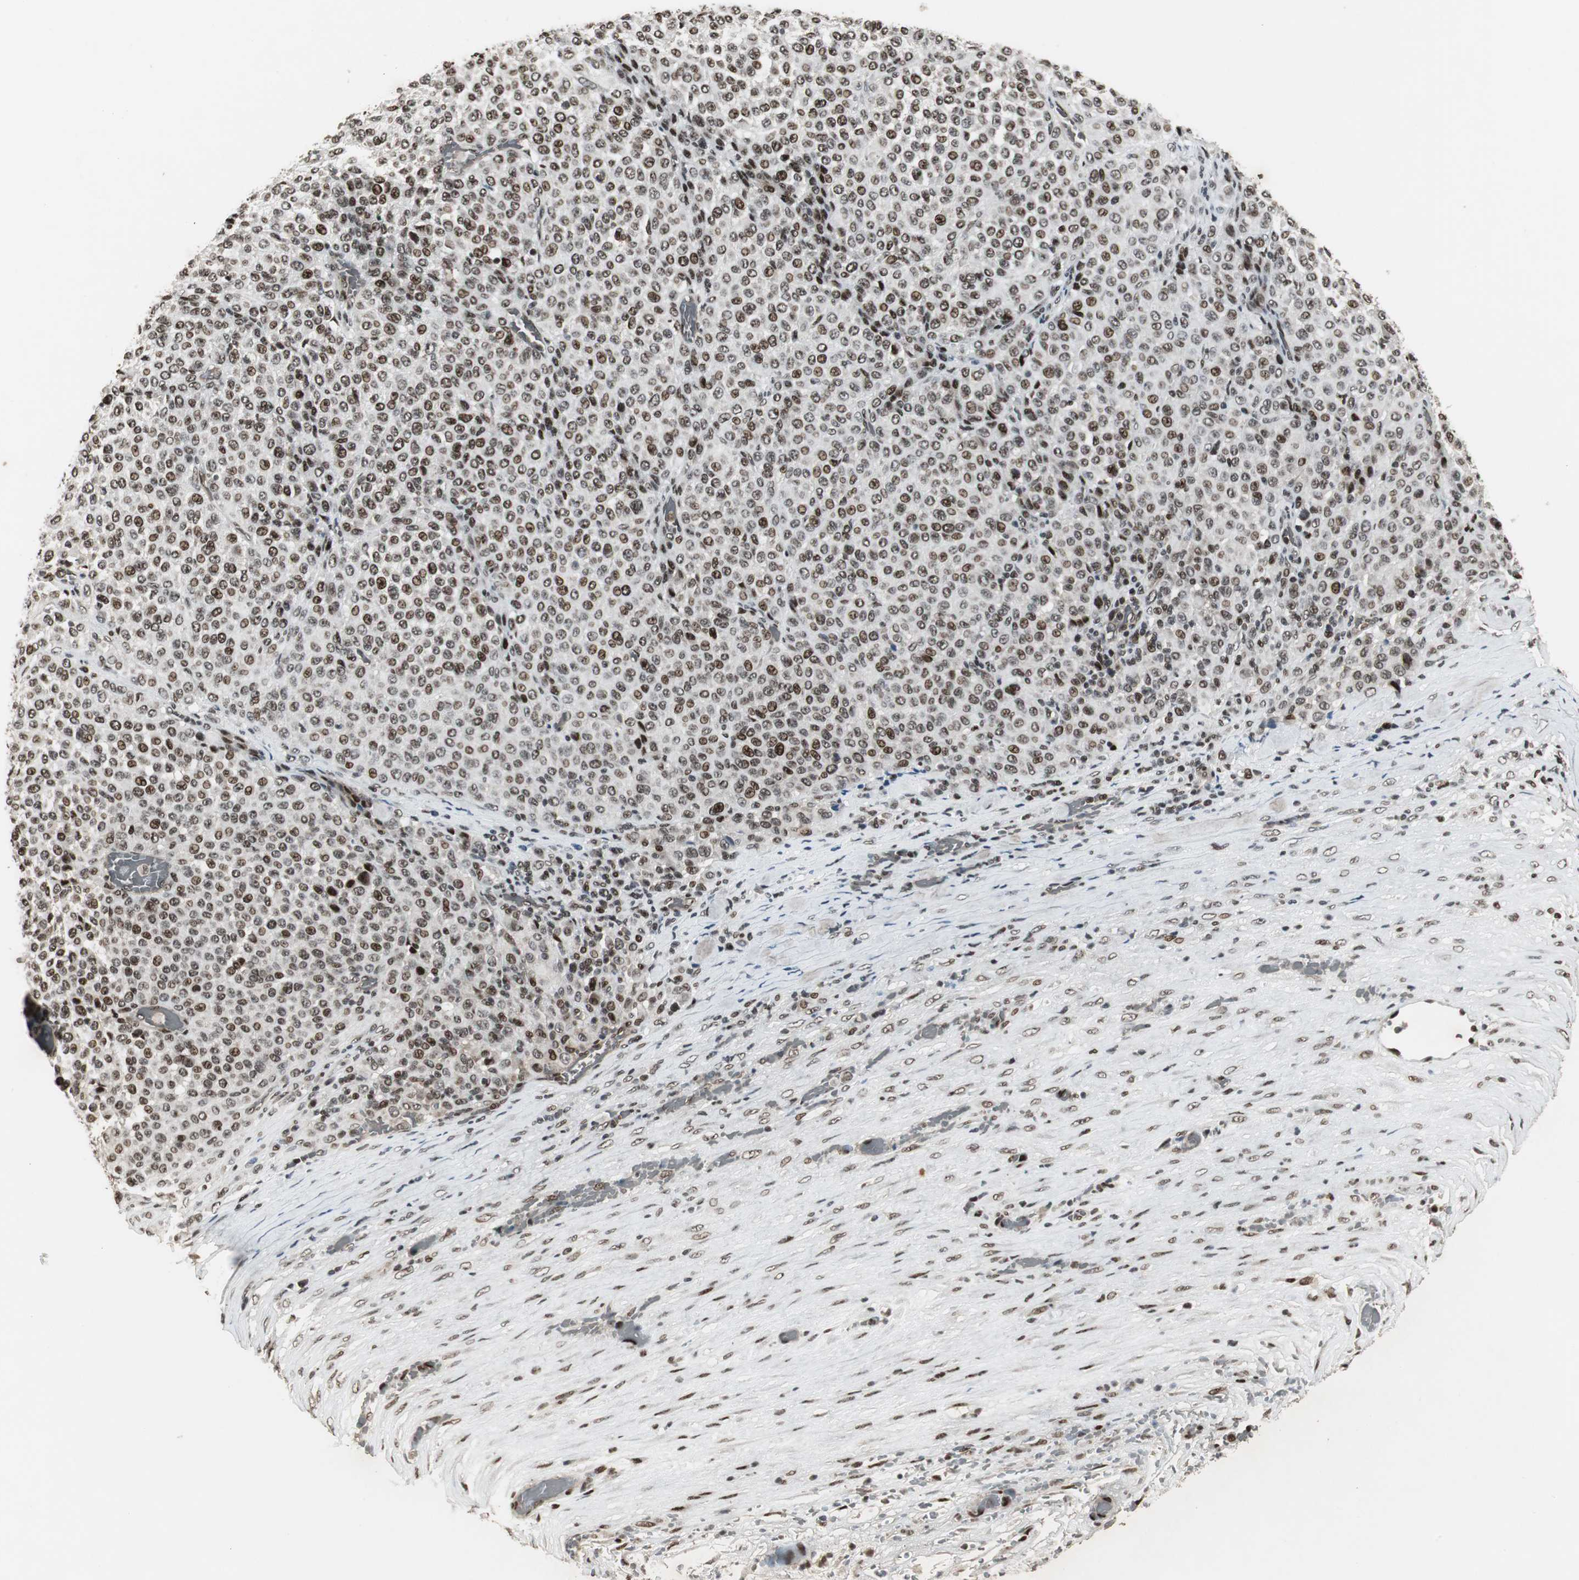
{"staining": {"intensity": "moderate", "quantity": ">75%", "location": "nuclear"}, "tissue": "melanoma", "cell_type": "Tumor cells", "image_type": "cancer", "snomed": [{"axis": "morphology", "description": "Malignant melanoma, Metastatic site"}, {"axis": "topography", "description": "Pancreas"}], "caption": "Immunohistochemical staining of malignant melanoma (metastatic site) exhibits moderate nuclear protein expression in about >75% of tumor cells.", "gene": "TAF5", "patient": {"sex": "female", "age": 30}}